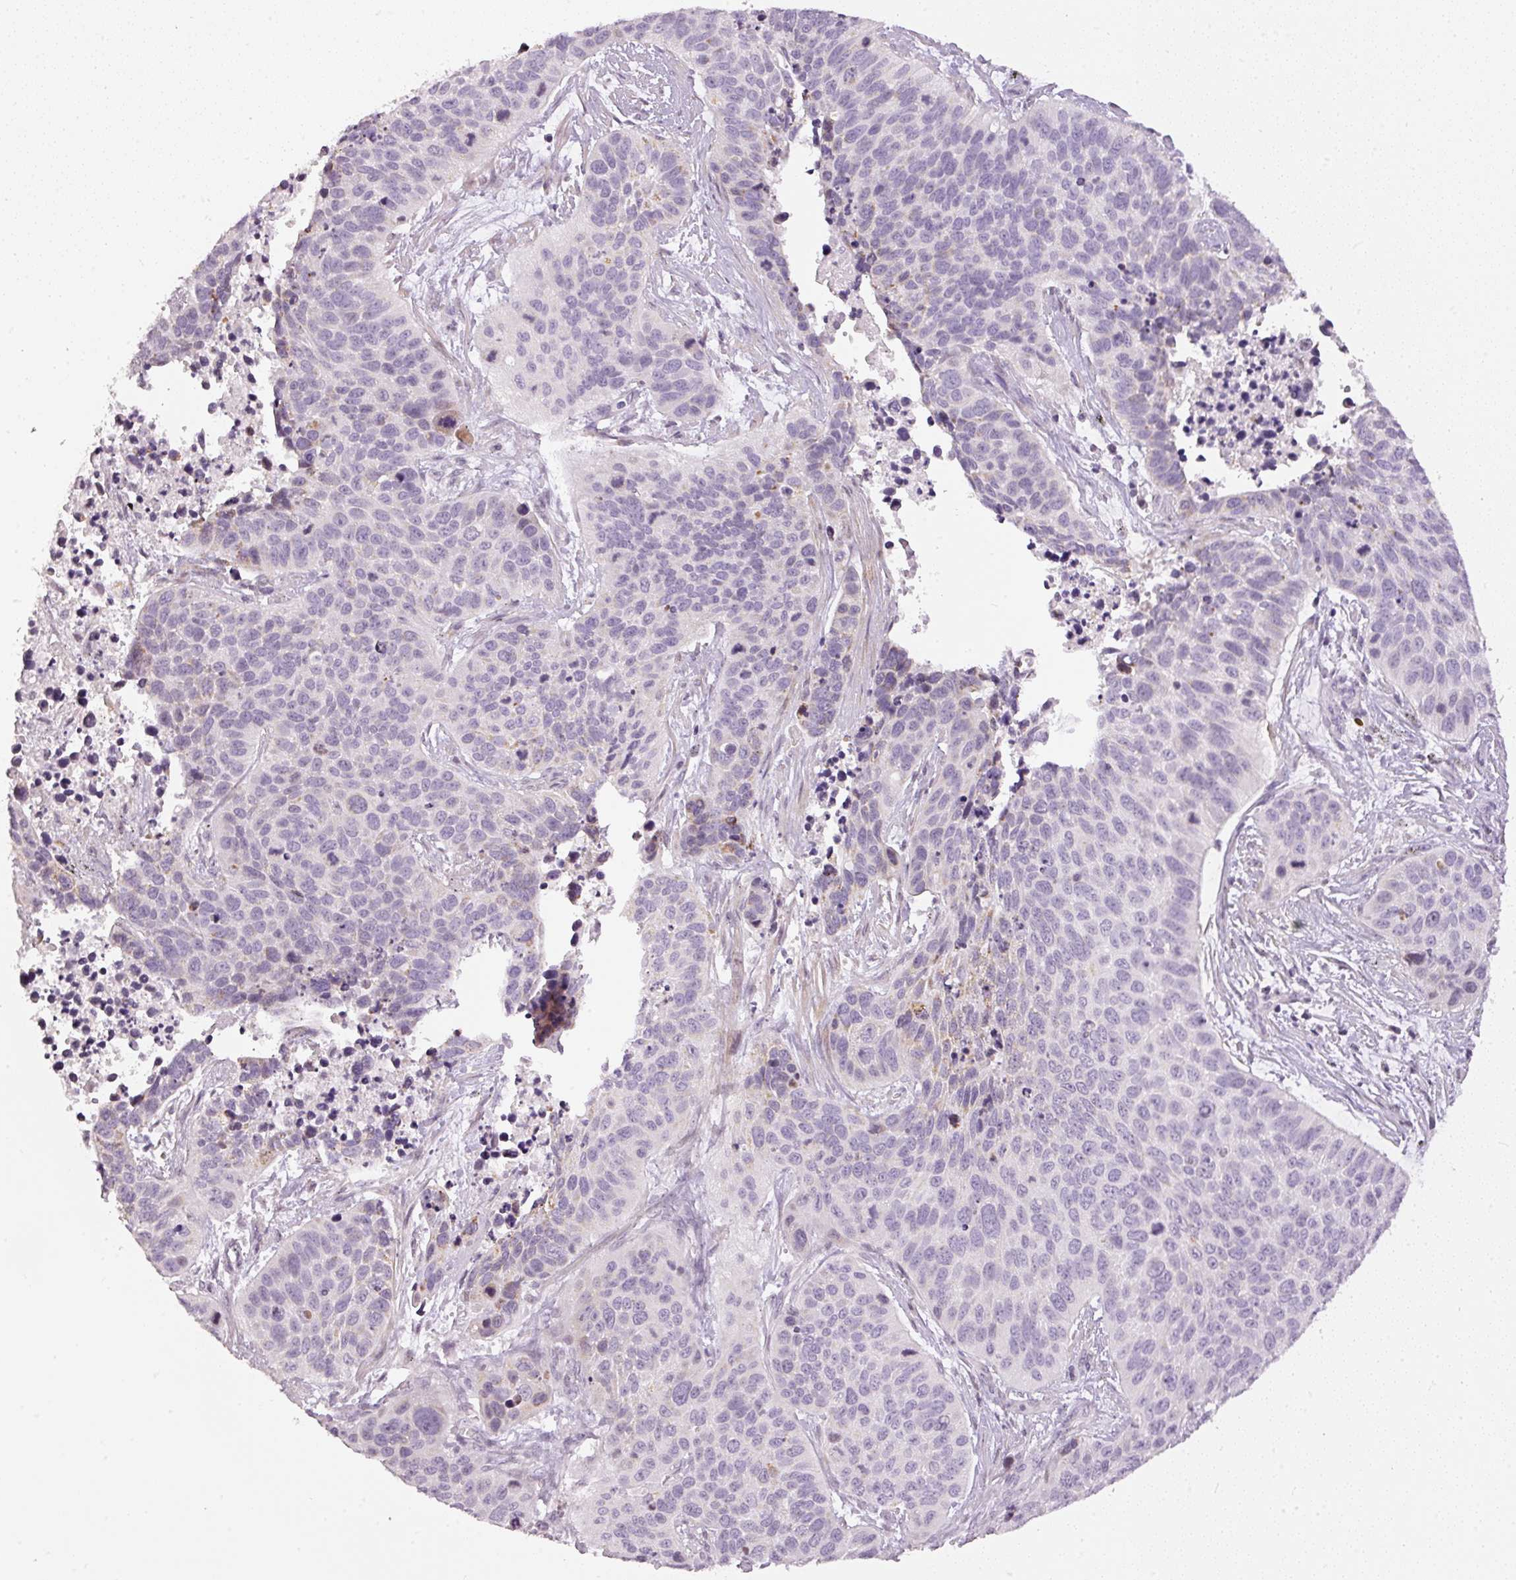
{"staining": {"intensity": "negative", "quantity": "none", "location": "none"}, "tissue": "lung cancer", "cell_type": "Tumor cells", "image_type": "cancer", "snomed": [{"axis": "morphology", "description": "Squamous cell carcinoma, NOS"}, {"axis": "topography", "description": "Lung"}], "caption": "This is an immunohistochemistry histopathology image of human squamous cell carcinoma (lung). There is no positivity in tumor cells.", "gene": "NRDE2", "patient": {"sex": "male", "age": 62}}